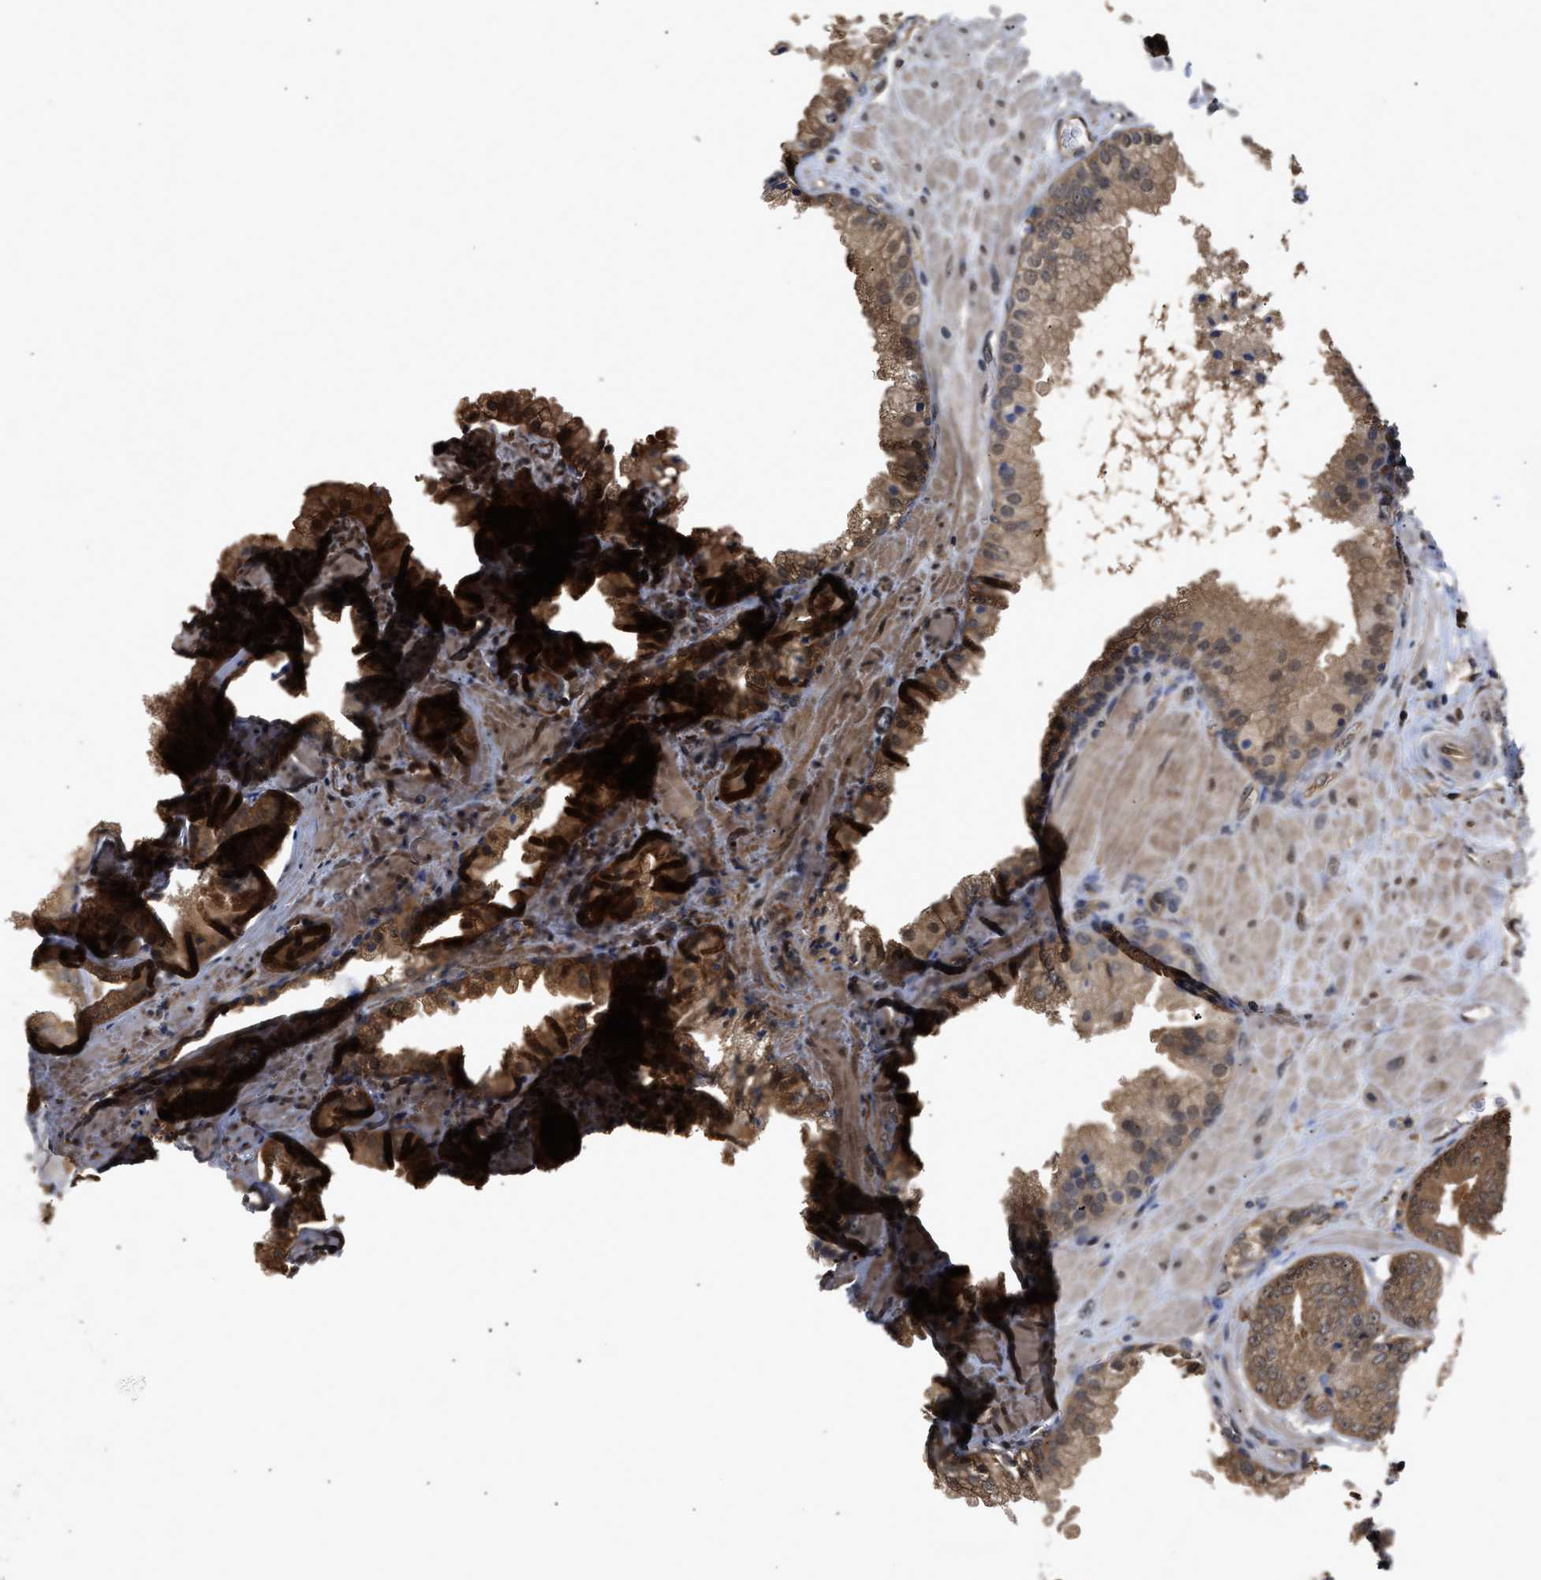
{"staining": {"intensity": "moderate", "quantity": ">75%", "location": "cytoplasmic/membranous"}, "tissue": "prostate cancer", "cell_type": "Tumor cells", "image_type": "cancer", "snomed": [{"axis": "morphology", "description": "Adenocarcinoma, Low grade"}, {"axis": "topography", "description": "Prostate"}], "caption": "Protein staining by immunohistochemistry displays moderate cytoplasmic/membranous positivity in about >75% of tumor cells in prostate cancer. (IHC, brightfield microscopy, high magnification).", "gene": "SCAI", "patient": {"sex": "male", "age": 71}}